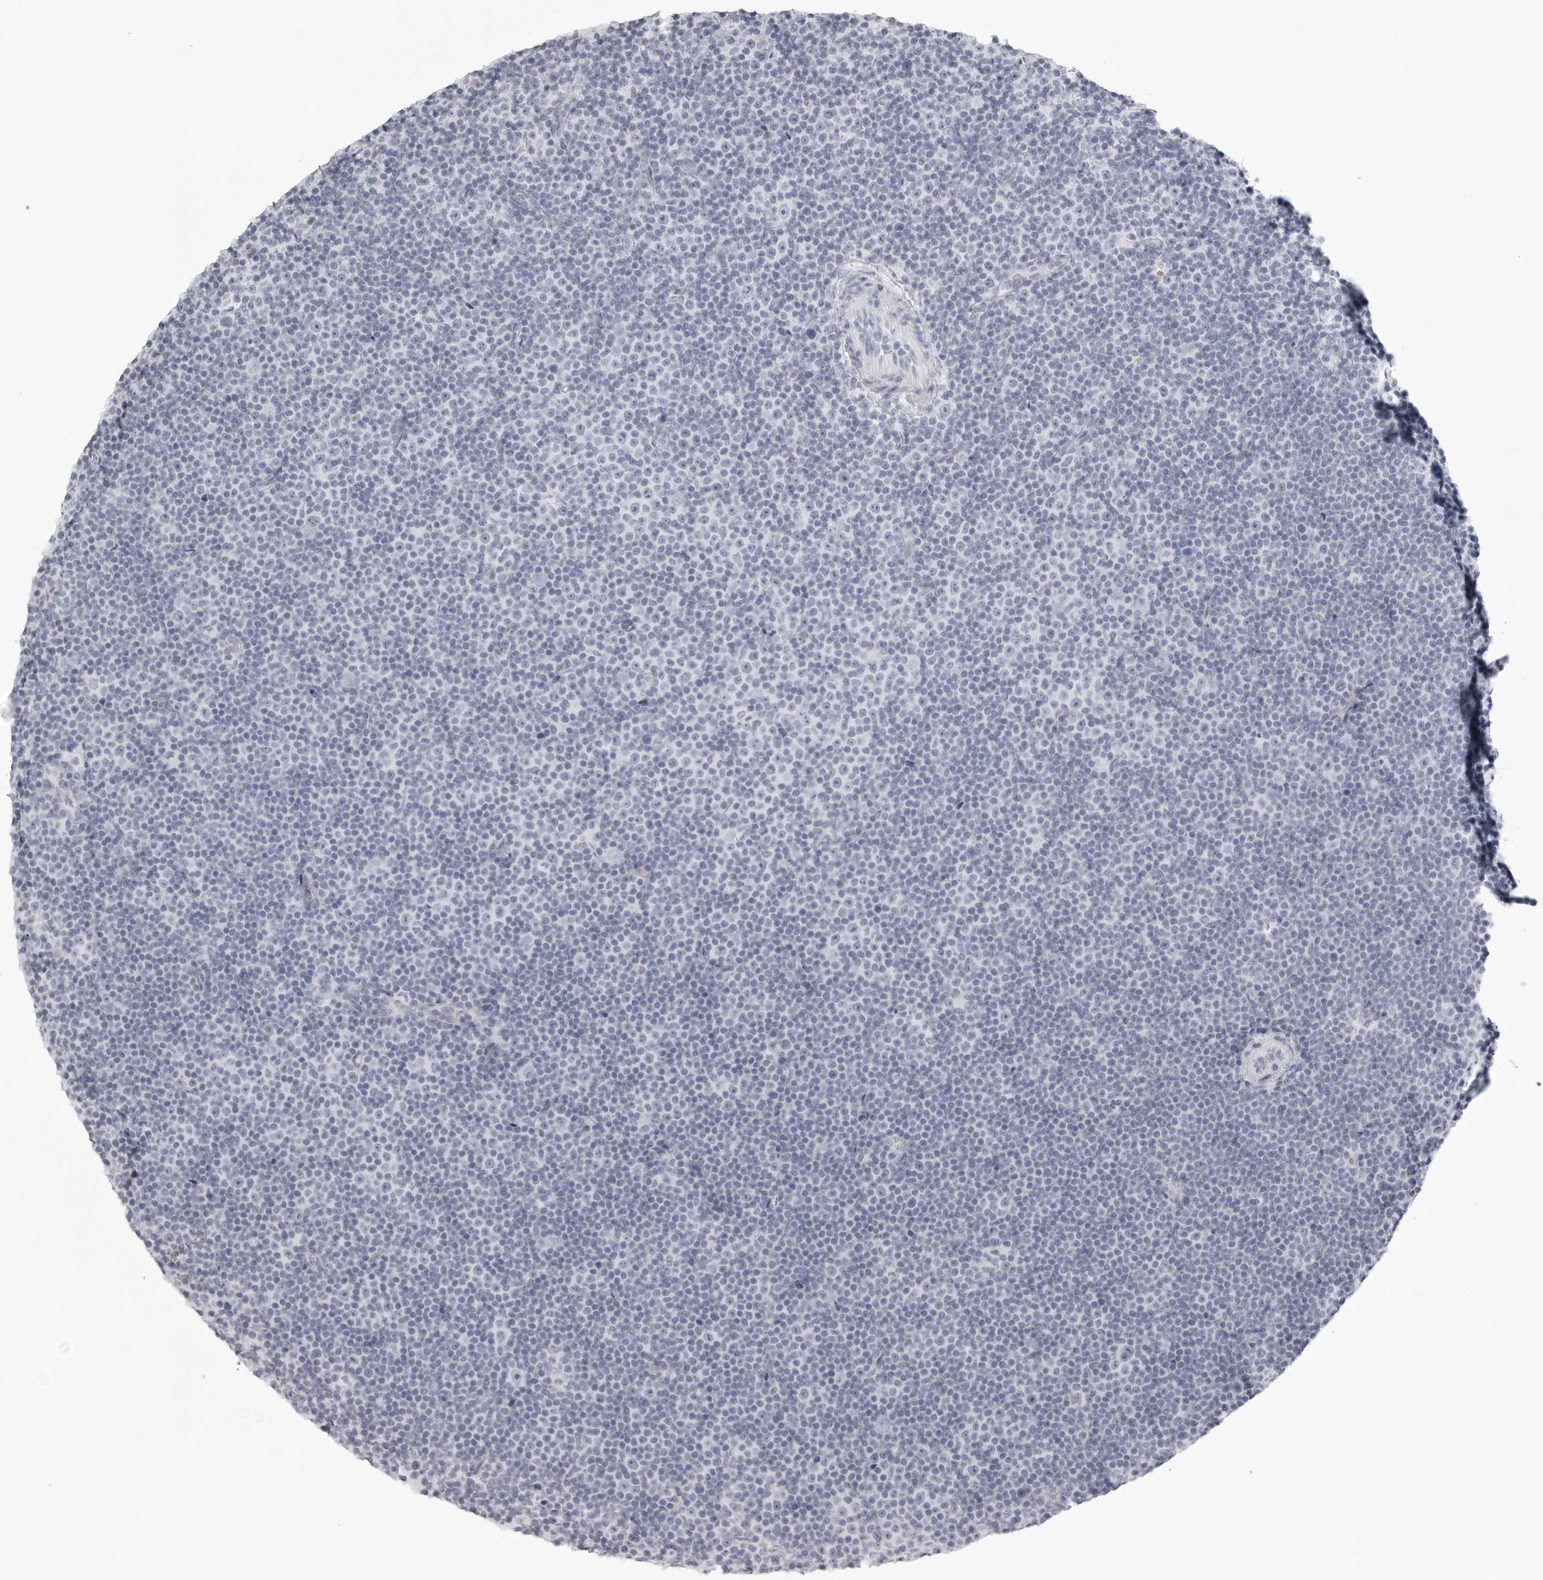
{"staining": {"intensity": "negative", "quantity": "none", "location": "none"}, "tissue": "lymphoma", "cell_type": "Tumor cells", "image_type": "cancer", "snomed": [{"axis": "morphology", "description": "Malignant lymphoma, non-Hodgkin's type, Low grade"}, {"axis": "topography", "description": "Lymph node"}], "caption": "This is a micrograph of immunohistochemistry staining of low-grade malignant lymphoma, non-Hodgkin's type, which shows no expression in tumor cells.", "gene": "UROD", "patient": {"sex": "female", "age": 67}}